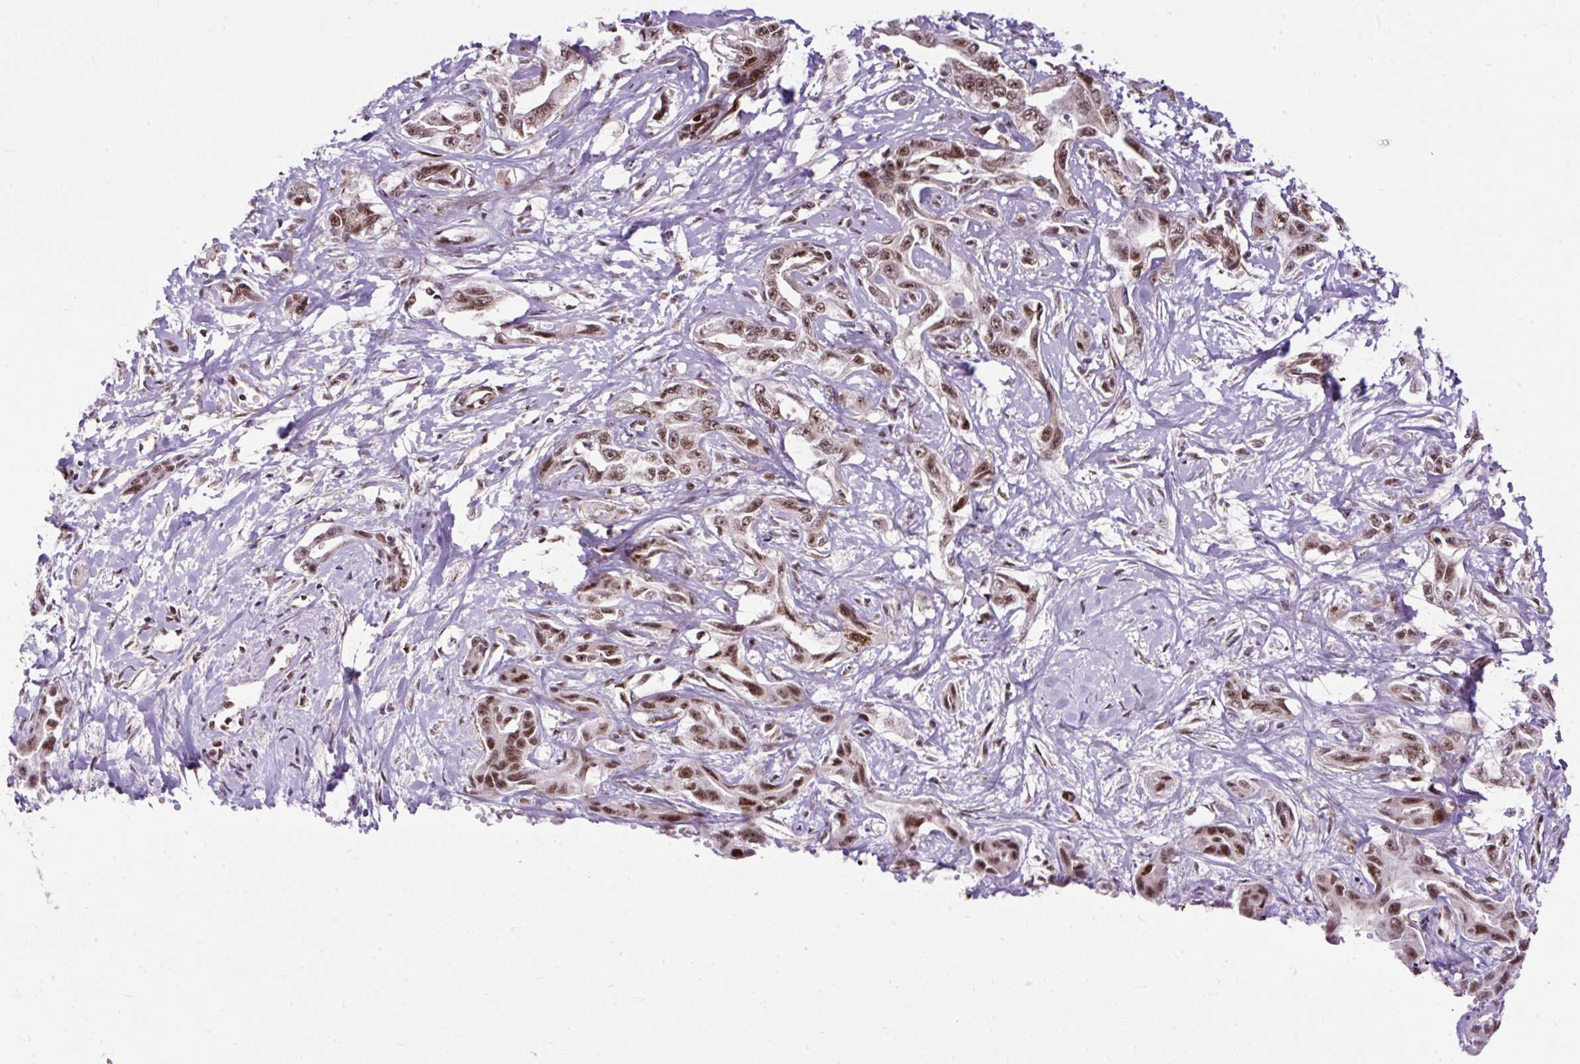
{"staining": {"intensity": "moderate", "quantity": ">75%", "location": "nuclear"}, "tissue": "liver cancer", "cell_type": "Tumor cells", "image_type": "cancer", "snomed": [{"axis": "morphology", "description": "Cholangiocarcinoma"}, {"axis": "topography", "description": "Liver"}], "caption": "Immunohistochemical staining of human liver cancer reveals moderate nuclear protein positivity in approximately >75% of tumor cells. (brown staining indicates protein expression, while blue staining denotes nuclei).", "gene": "LUC7L2", "patient": {"sex": "male", "age": 59}}